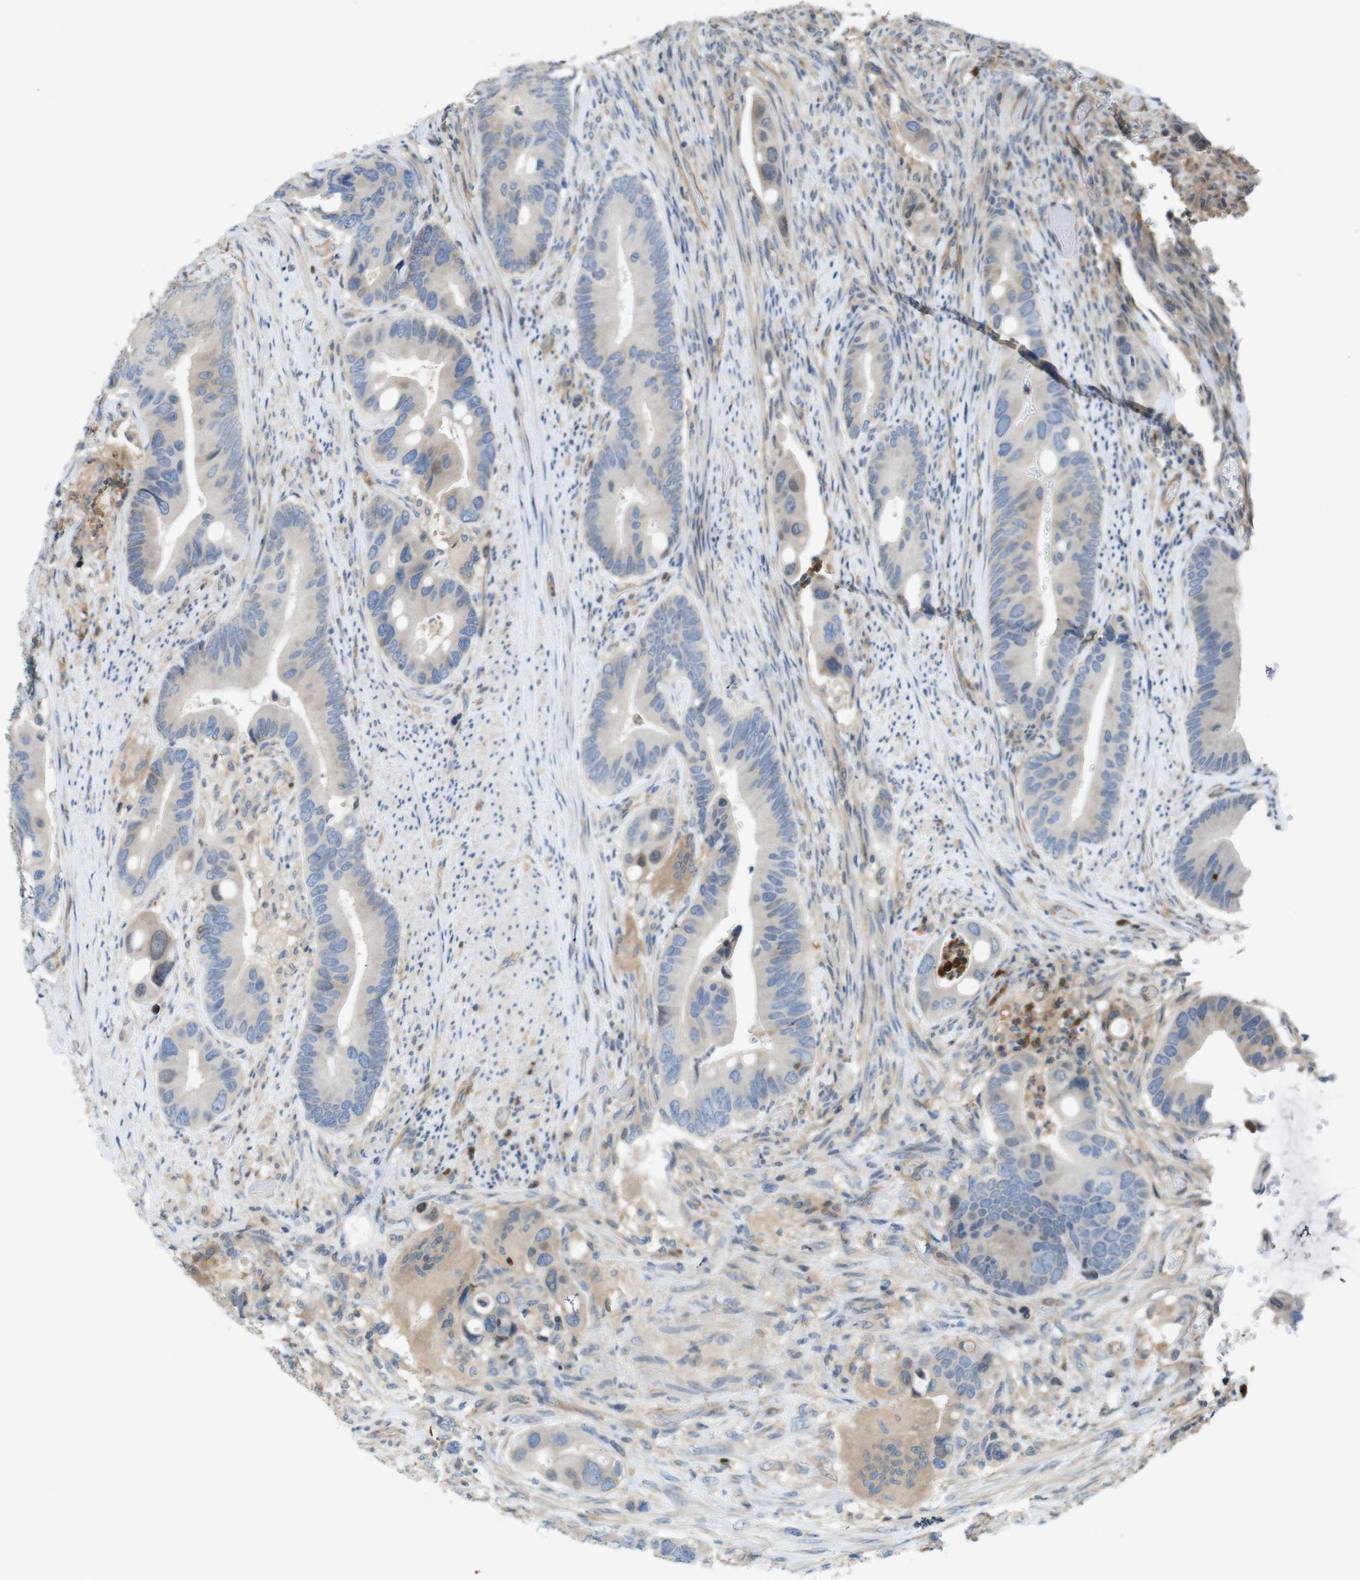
{"staining": {"intensity": "negative", "quantity": "none", "location": "none"}, "tissue": "colorectal cancer", "cell_type": "Tumor cells", "image_type": "cancer", "snomed": [{"axis": "morphology", "description": "Adenocarcinoma, NOS"}, {"axis": "topography", "description": "Rectum"}], "caption": "Colorectal cancer was stained to show a protein in brown. There is no significant expression in tumor cells.", "gene": "PCDH10", "patient": {"sex": "female", "age": 57}}